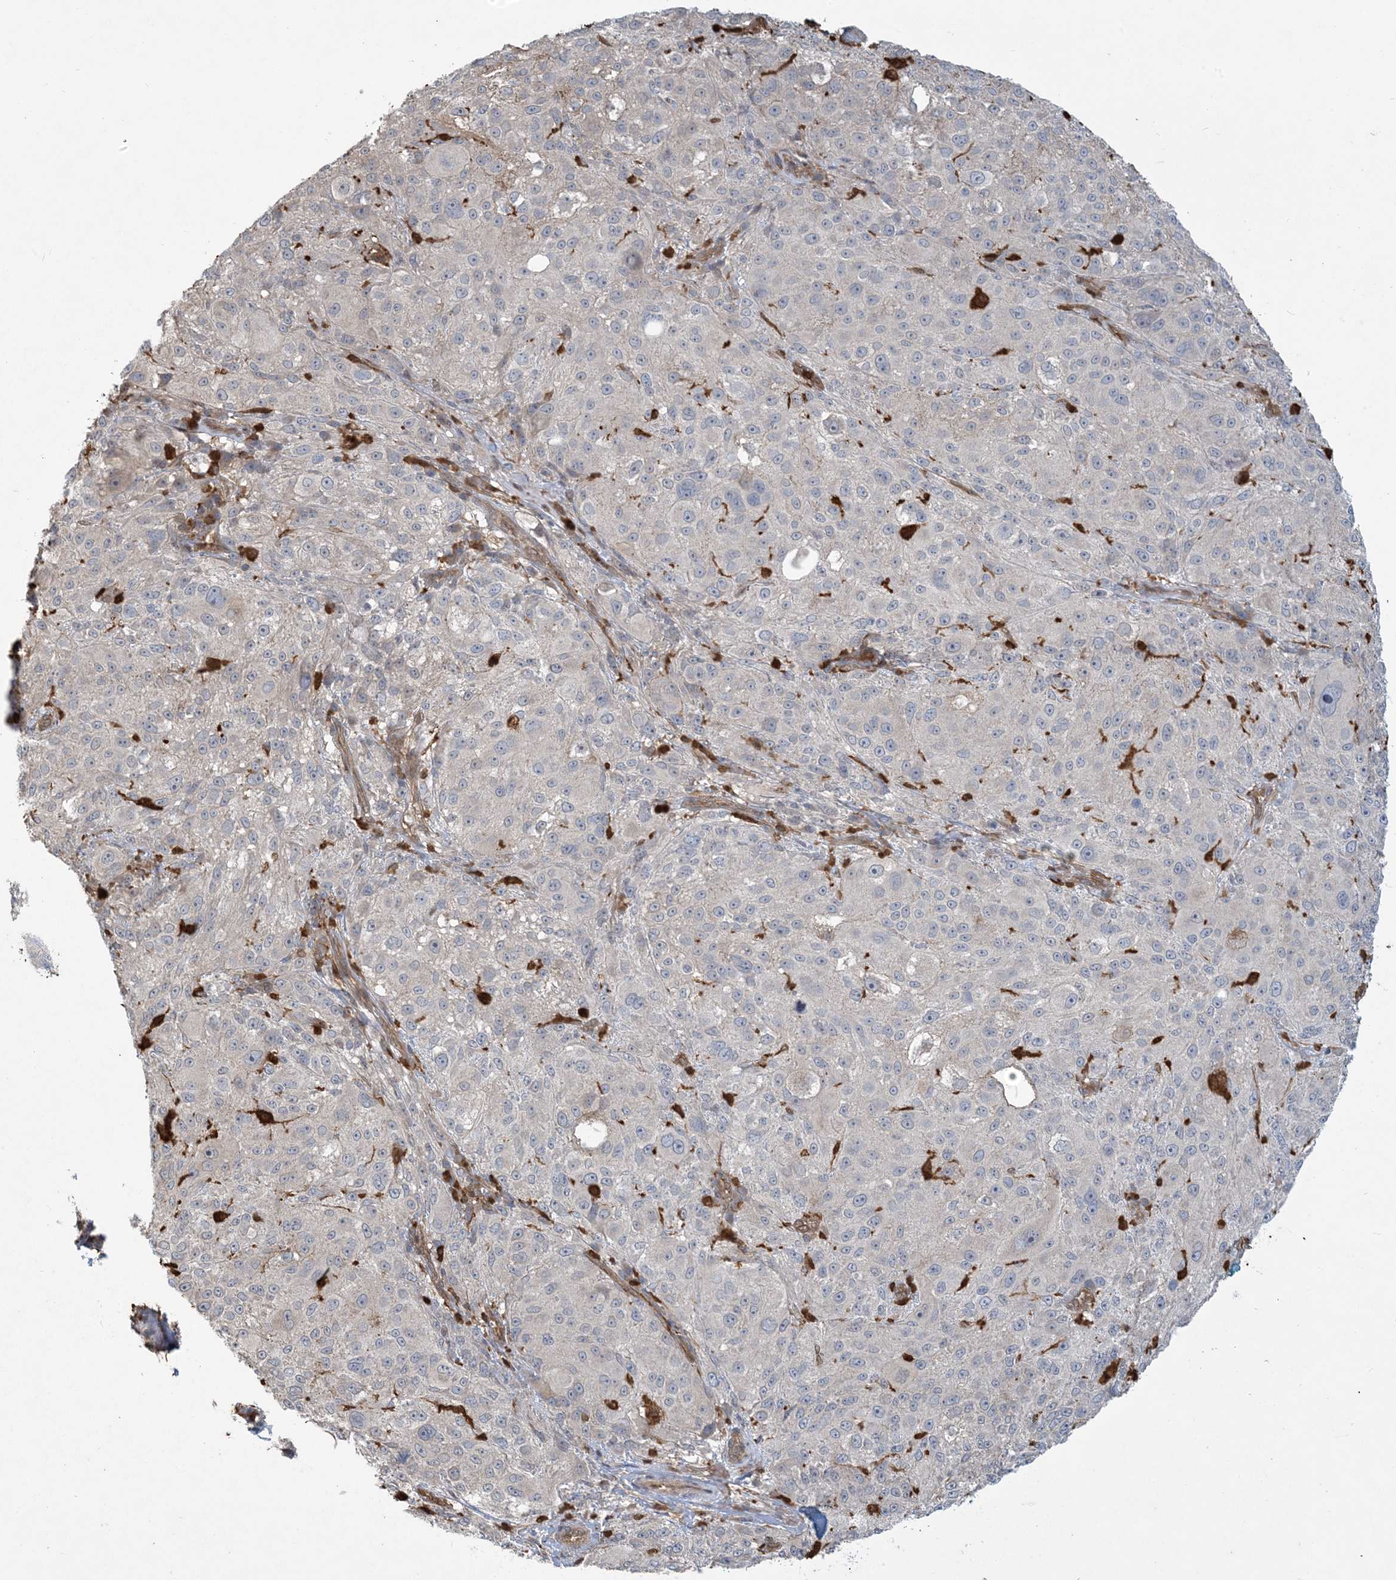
{"staining": {"intensity": "negative", "quantity": "none", "location": "none"}, "tissue": "melanoma", "cell_type": "Tumor cells", "image_type": "cancer", "snomed": [{"axis": "morphology", "description": "Necrosis, NOS"}, {"axis": "morphology", "description": "Malignant melanoma, NOS"}, {"axis": "topography", "description": "Skin"}], "caption": "Immunohistochemical staining of human melanoma demonstrates no significant positivity in tumor cells.", "gene": "TMSB4X", "patient": {"sex": "female", "age": 87}}